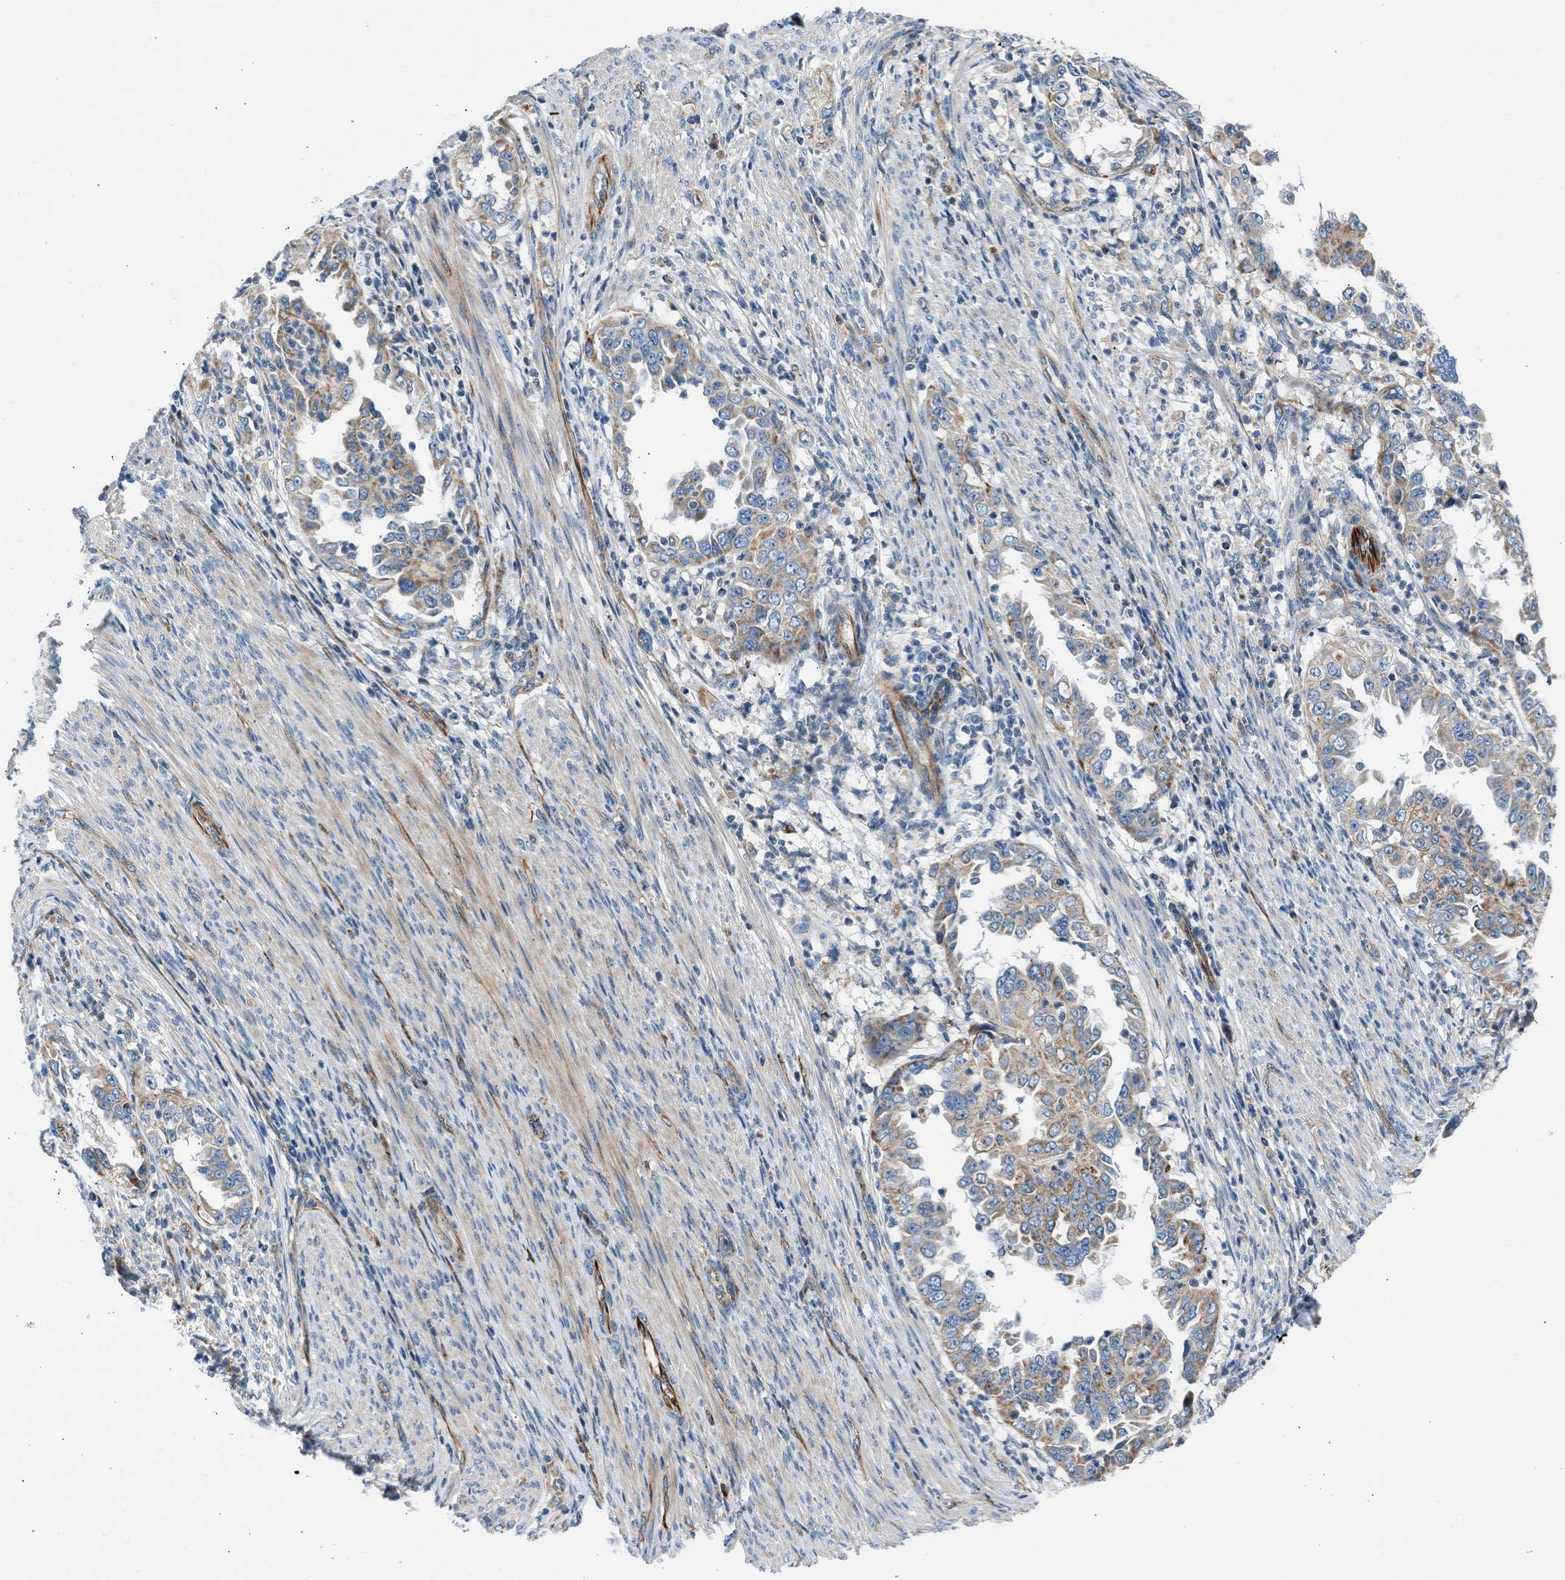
{"staining": {"intensity": "weak", "quantity": "25%-75%", "location": "cytoplasmic/membranous"}, "tissue": "endometrial cancer", "cell_type": "Tumor cells", "image_type": "cancer", "snomed": [{"axis": "morphology", "description": "Adenocarcinoma, NOS"}, {"axis": "topography", "description": "Endometrium"}], "caption": "Endometrial cancer (adenocarcinoma) was stained to show a protein in brown. There is low levels of weak cytoplasmic/membranous positivity in about 25%-75% of tumor cells.", "gene": "ULK4", "patient": {"sex": "female", "age": 85}}